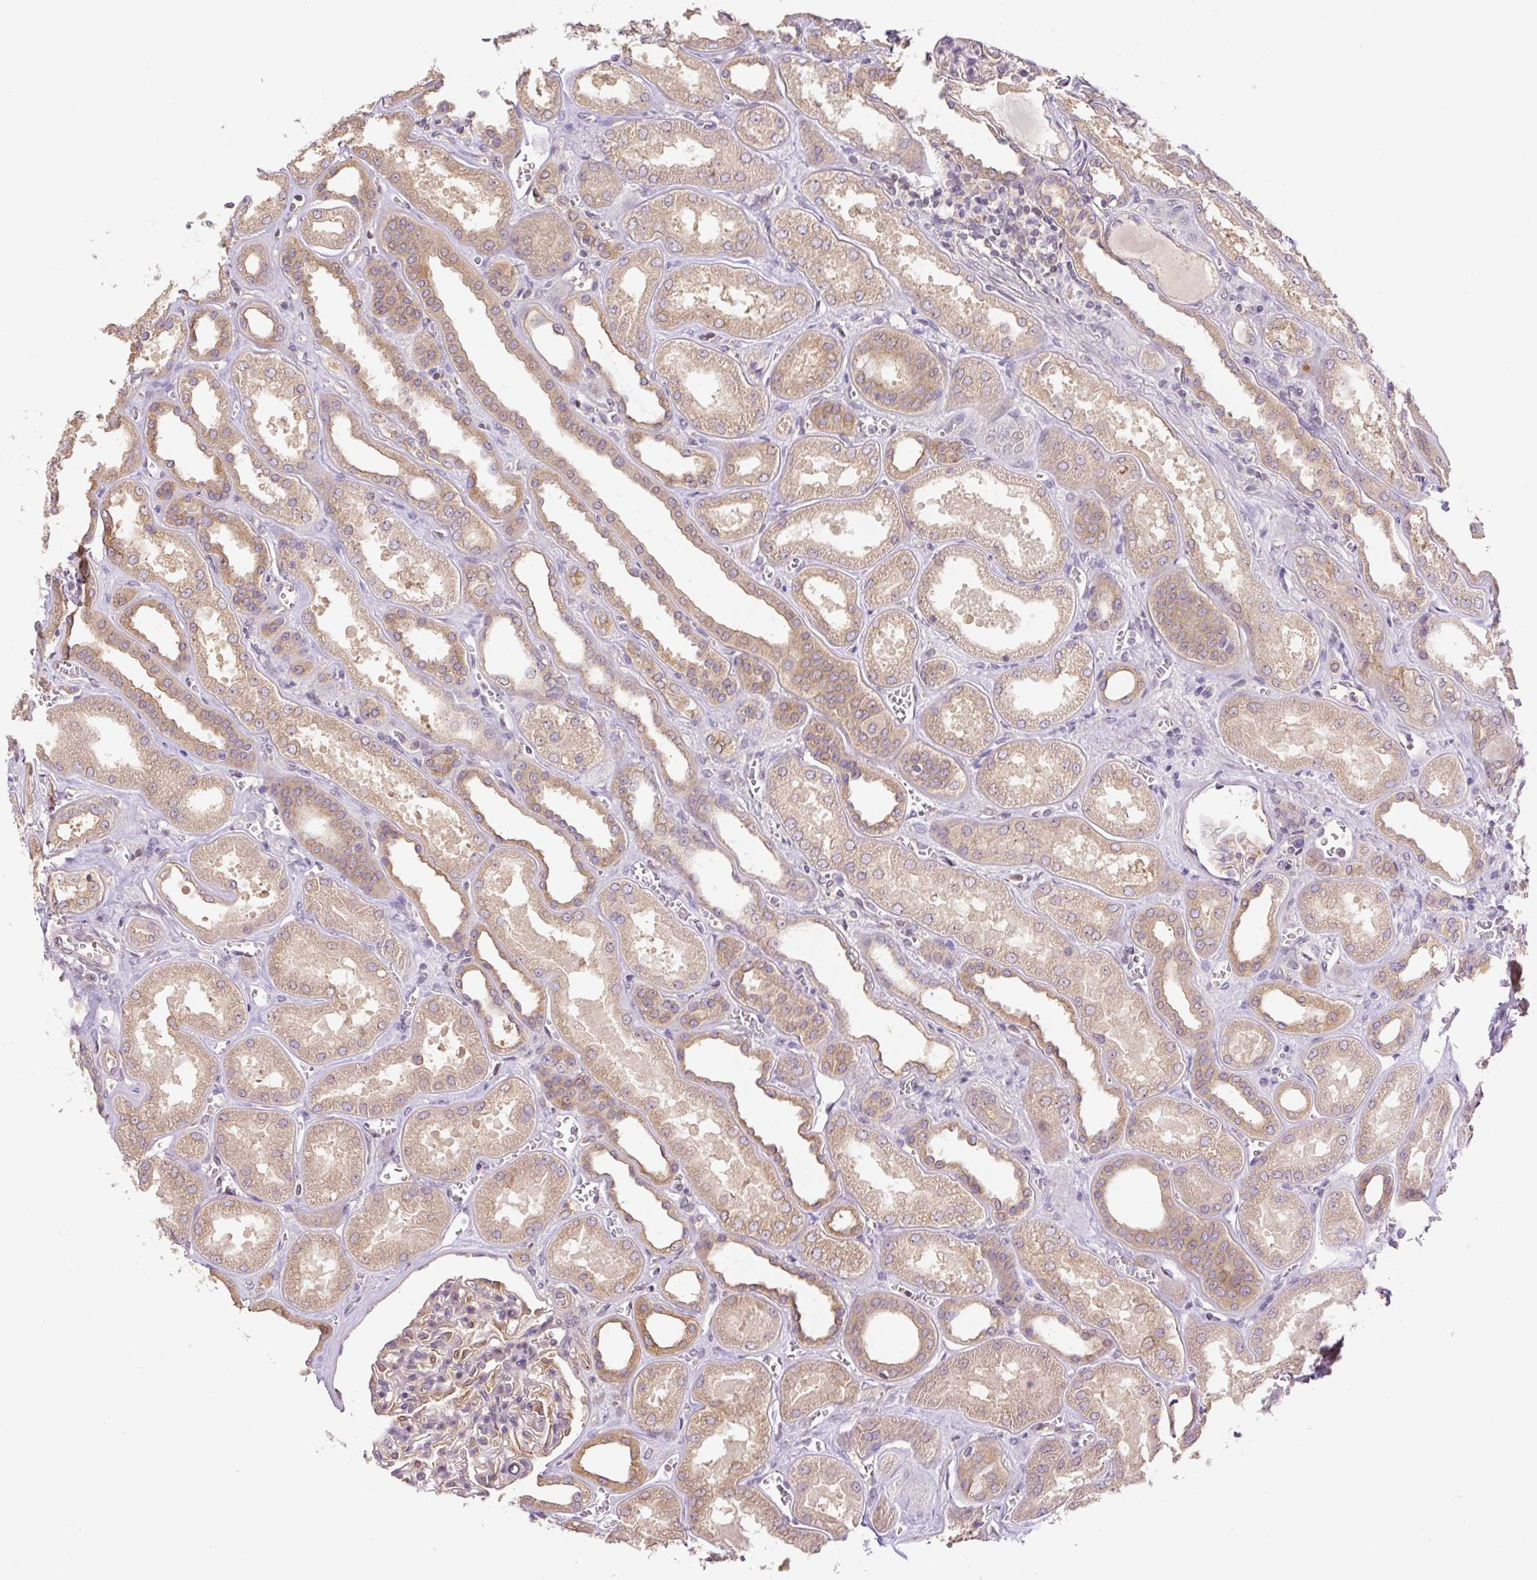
{"staining": {"intensity": "moderate", "quantity": "<25%", "location": "cytoplasmic/membranous"}, "tissue": "kidney", "cell_type": "Cells in glomeruli", "image_type": "normal", "snomed": [{"axis": "morphology", "description": "Normal tissue, NOS"}, {"axis": "morphology", "description": "Adenocarcinoma, NOS"}, {"axis": "topography", "description": "Kidney"}], "caption": "High-power microscopy captured an immunohistochemistry (IHC) histopathology image of benign kidney, revealing moderate cytoplasmic/membranous positivity in about <25% of cells in glomeruli.", "gene": "COX8A", "patient": {"sex": "female", "age": 68}}